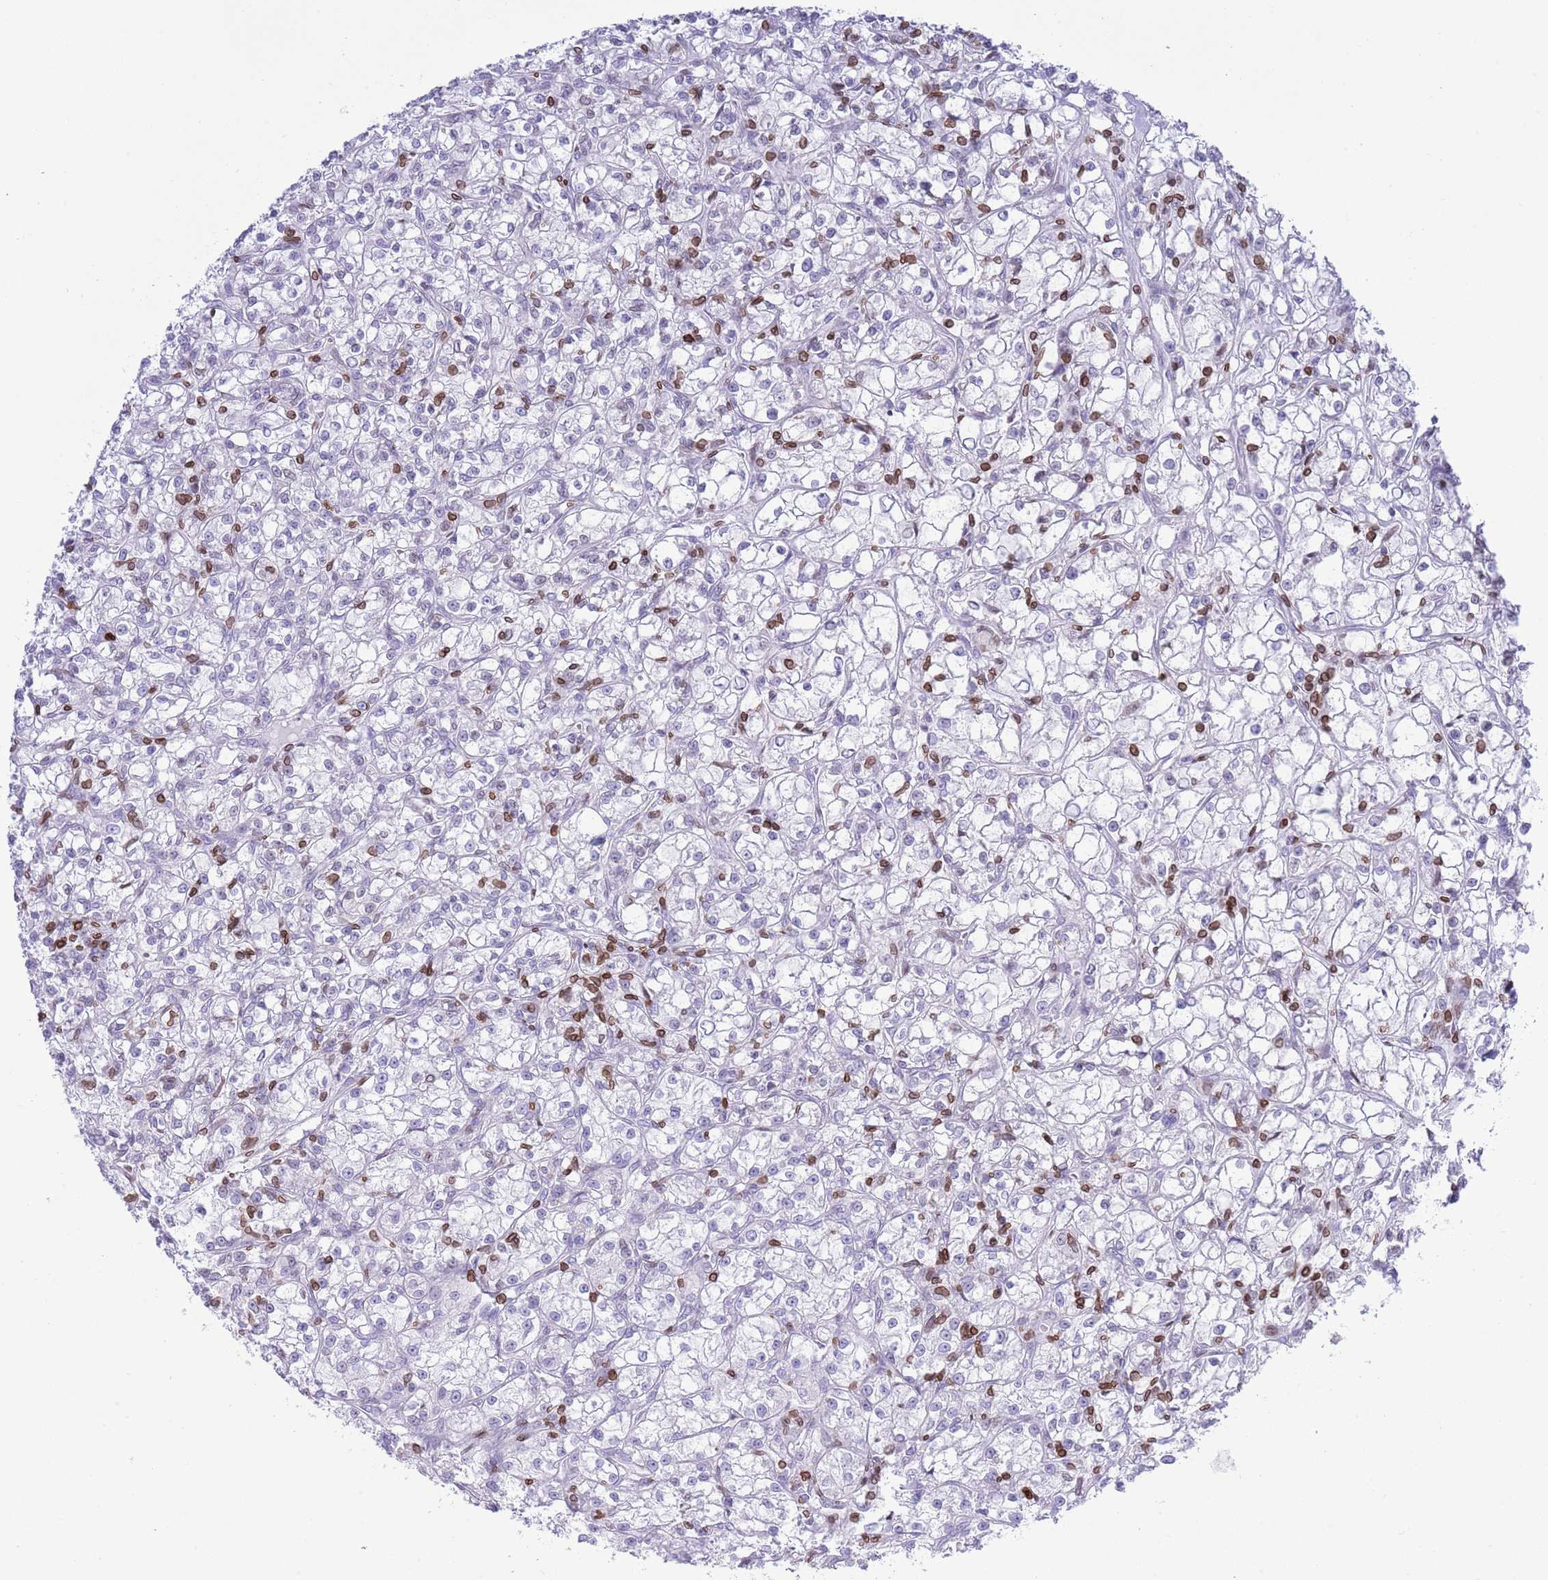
{"staining": {"intensity": "negative", "quantity": "none", "location": "none"}, "tissue": "renal cancer", "cell_type": "Tumor cells", "image_type": "cancer", "snomed": [{"axis": "morphology", "description": "Adenocarcinoma, NOS"}, {"axis": "topography", "description": "Kidney"}], "caption": "Image shows no protein expression in tumor cells of adenocarcinoma (renal) tissue.", "gene": "LBR", "patient": {"sex": "female", "age": 59}}